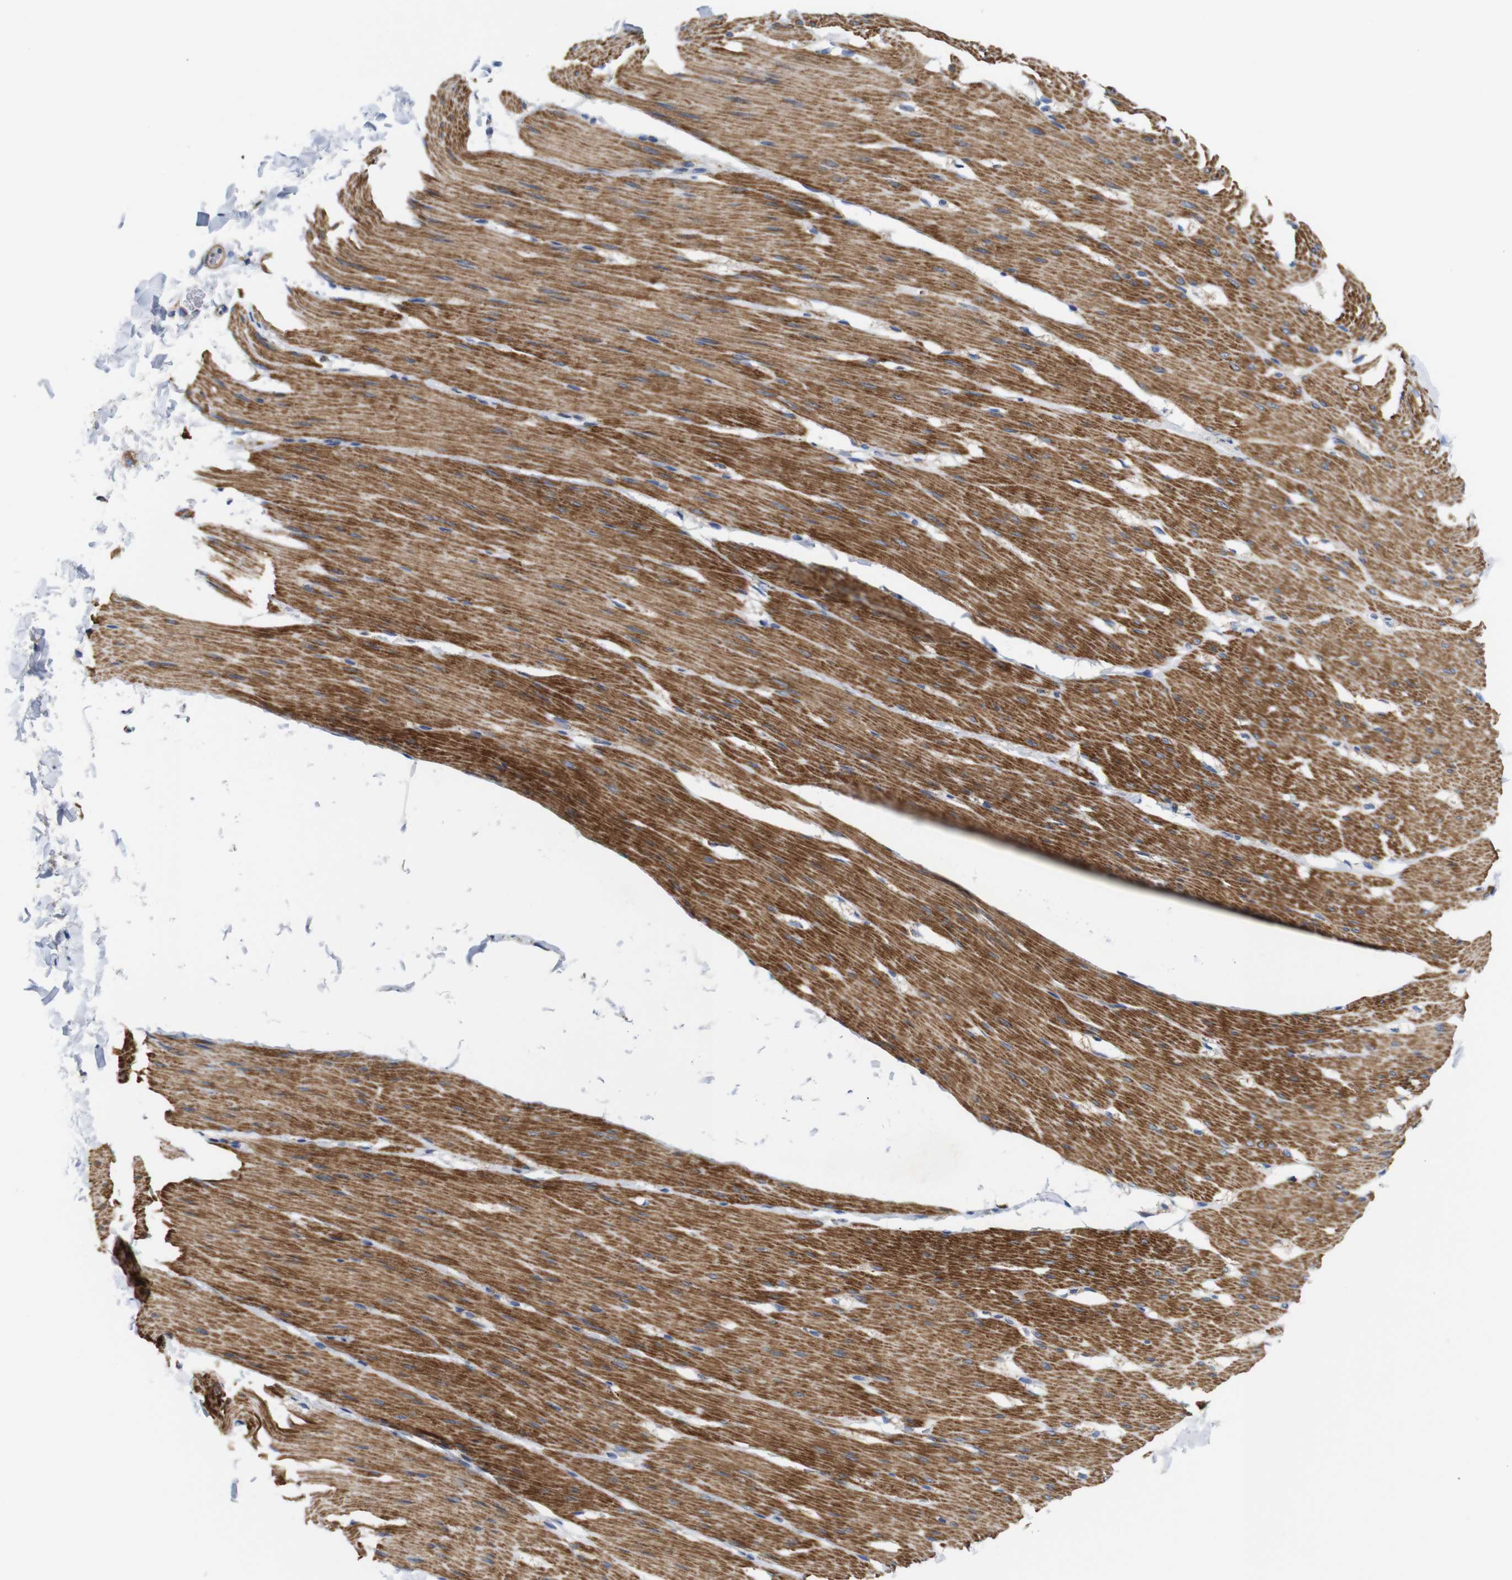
{"staining": {"intensity": "moderate", "quantity": ">75%", "location": "cytoplasmic/membranous"}, "tissue": "smooth muscle", "cell_type": "Smooth muscle cells", "image_type": "normal", "snomed": [{"axis": "morphology", "description": "Normal tissue, NOS"}, {"axis": "topography", "description": "Smooth muscle"}, {"axis": "topography", "description": "Colon"}], "caption": "Moderate cytoplasmic/membranous staining for a protein is appreciated in about >75% of smooth muscle cells of unremarkable smooth muscle using immunohistochemistry.", "gene": "FAM171B", "patient": {"sex": "male", "age": 67}}